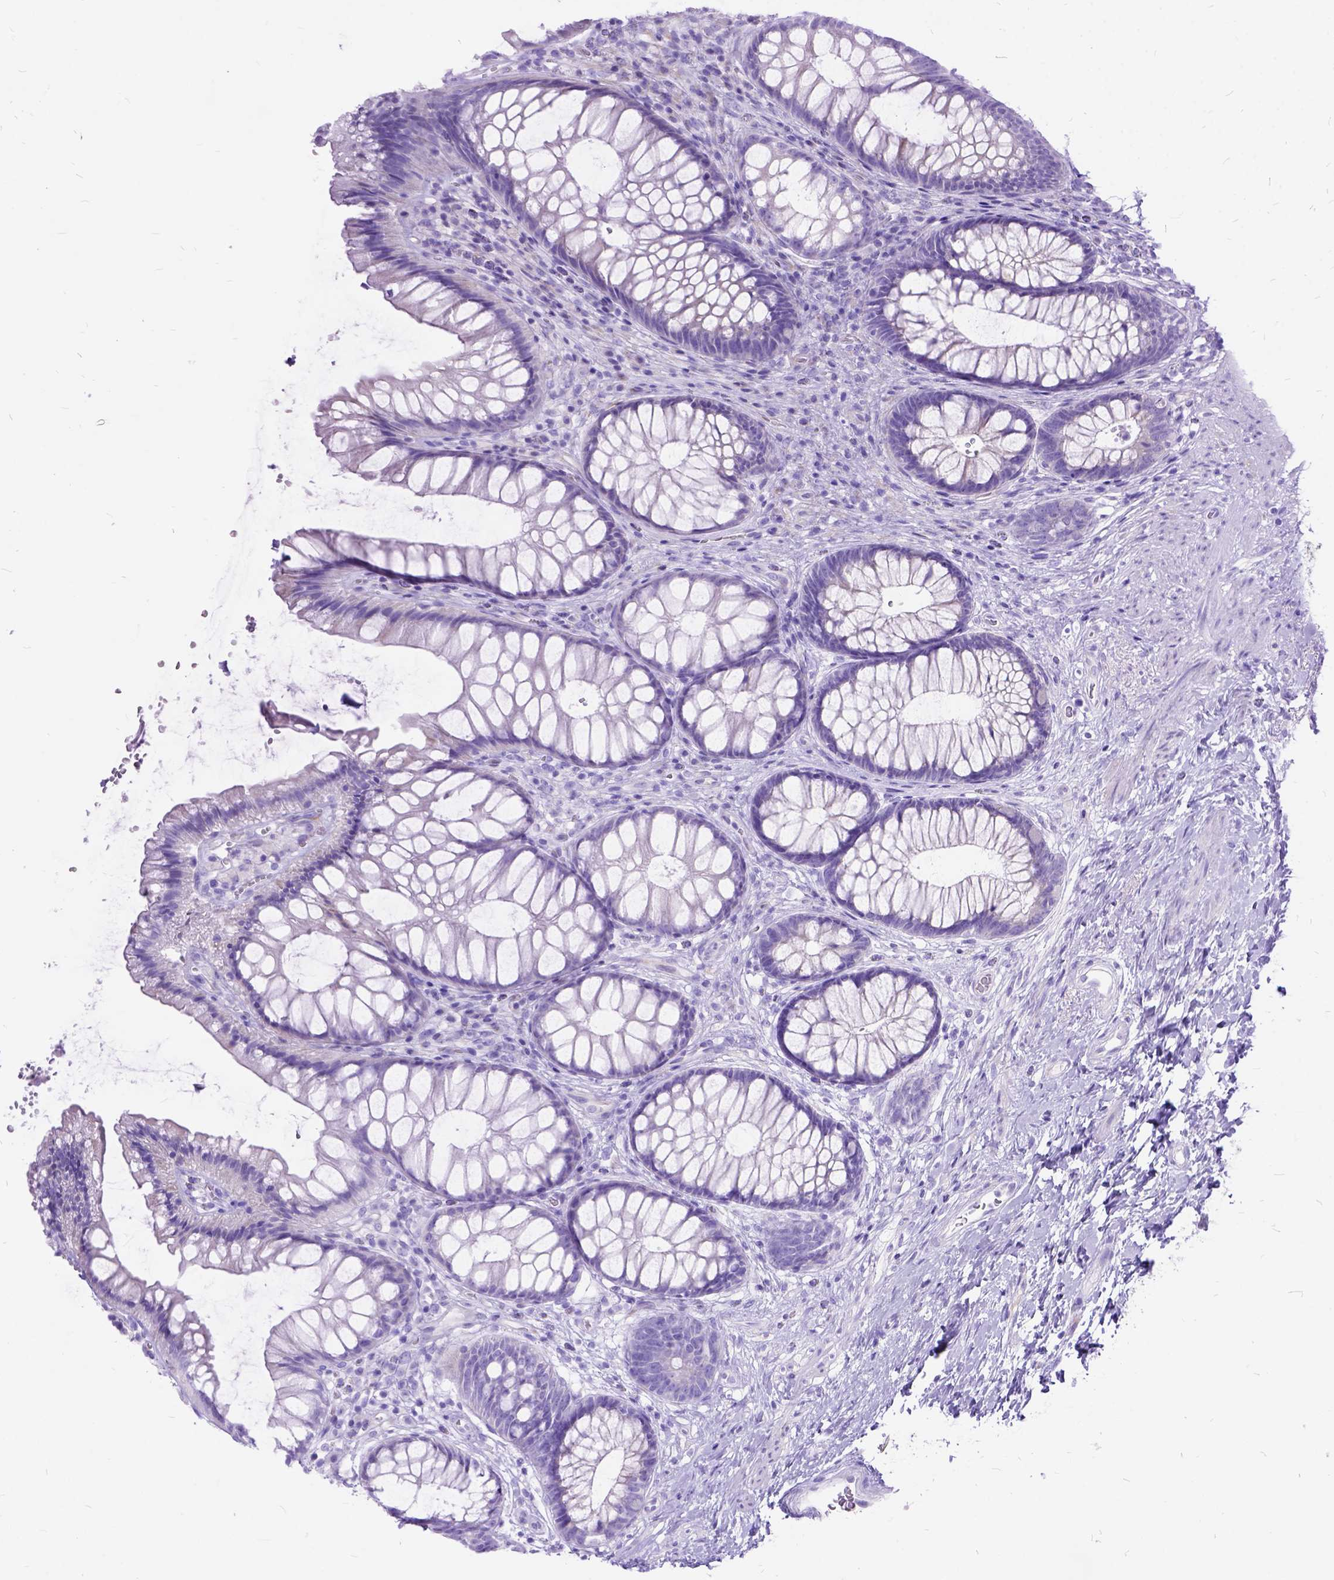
{"staining": {"intensity": "negative", "quantity": "none", "location": "none"}, "tissue": "rectum", "cell_type": "Glandular cells", "image_type": "normal", "snomed": [{"axis": "morphology", "description": "Normal tissue, NOS"}, {"axis": "topography", "description": "Smooth muscle"}, {"axis": "topography", "description": "Rectum"}], "caption": "Immunohistochemistry (IHC) photomicrograph of unremarkable rectum: human rectum stained with DAB displays no significant protein staining in glandular cells.", "gene": "DNAH2", "patient": {"sex": "male", "age": 53}}